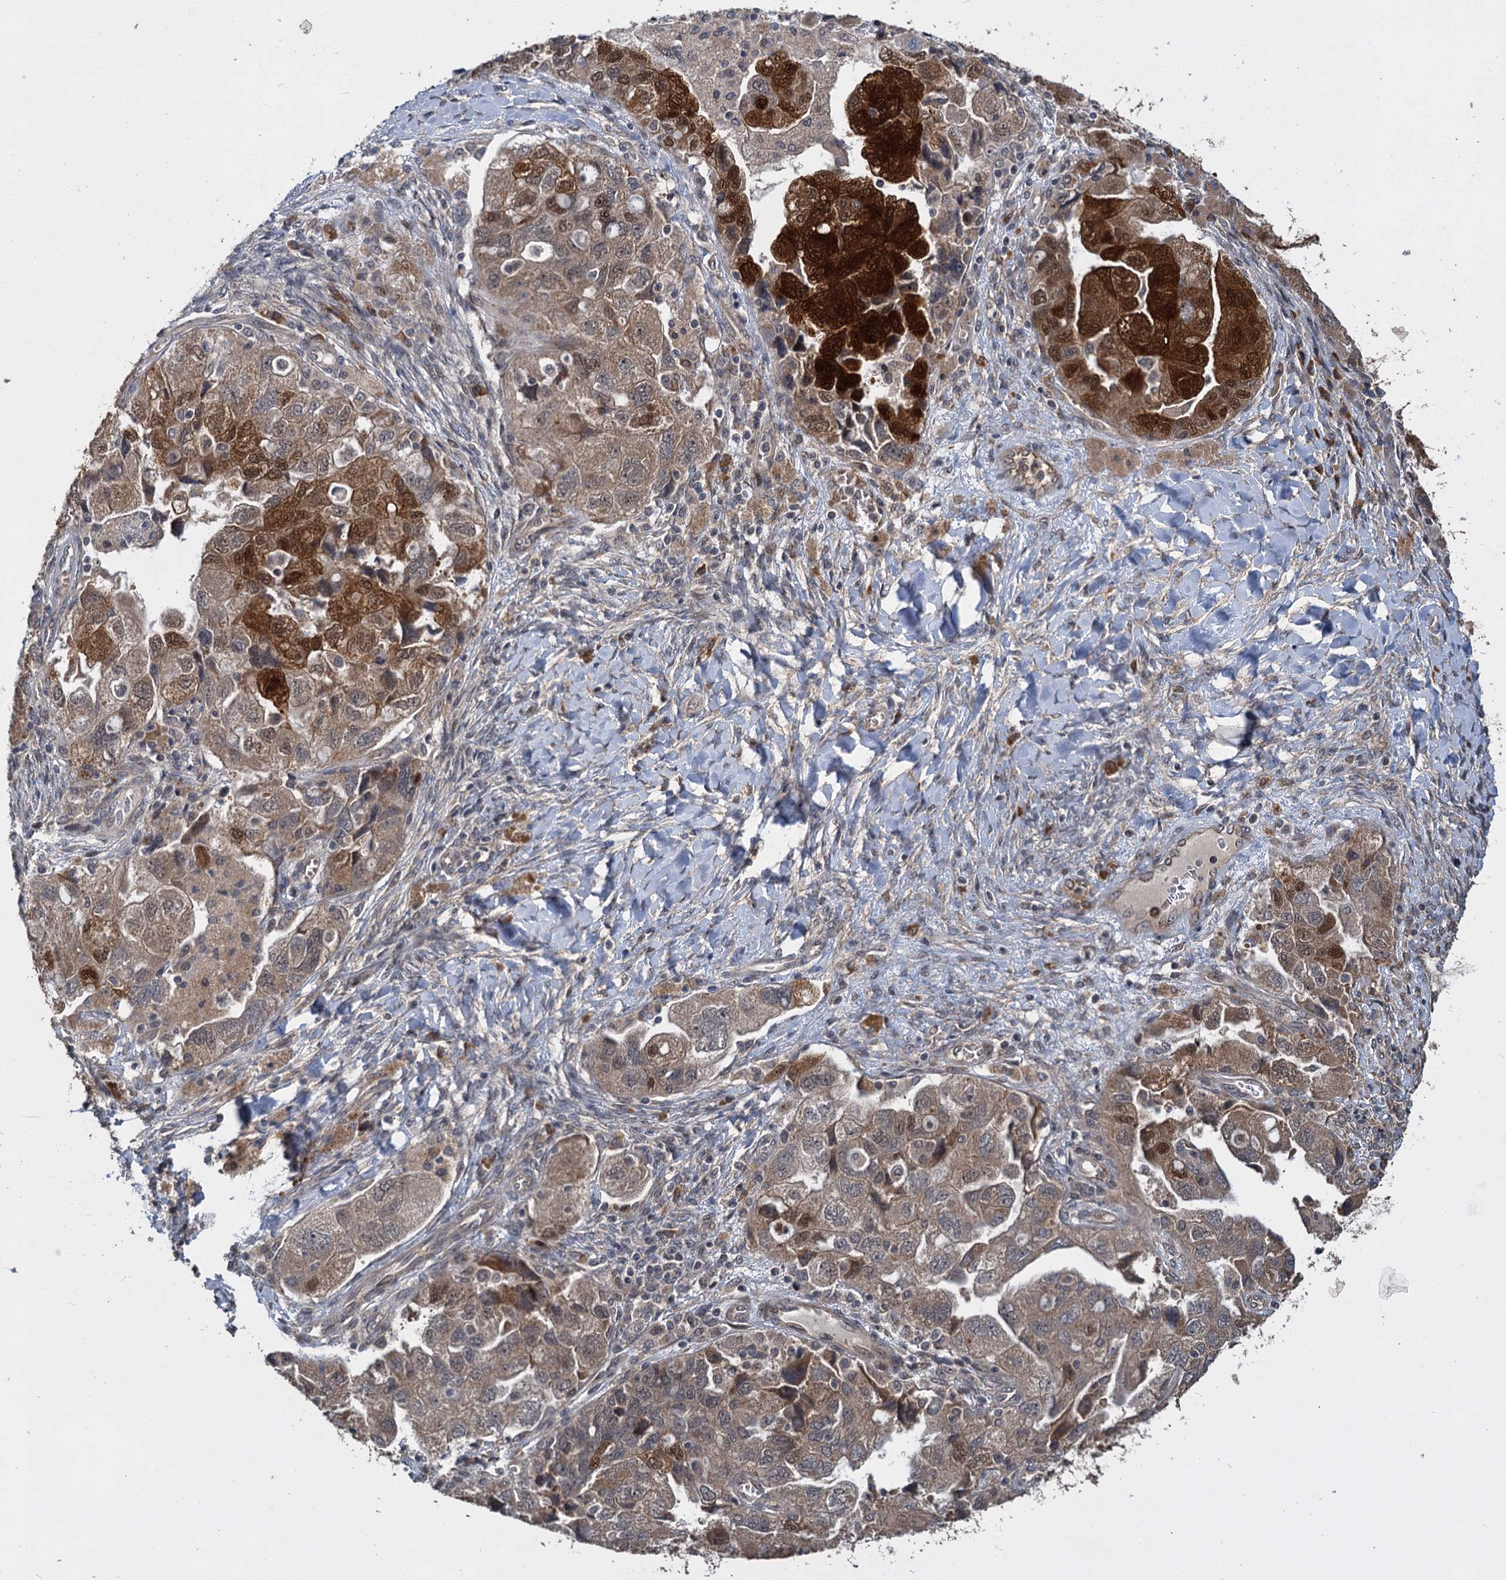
{"staining": {"intensity": "strong", "quantity": "25%-75%", "location": "cytoplasmic/membranous,nuclear"}, "tissue": "ovarian cancer", "cell_type": "Tumor cells", "image_type": "cancer", "snomed": [{"axis": "morphology", "description": "Carcinoma, NOS"}, {"axis": "morphology", "description": "Cystadenocarcinoma, serous, NOS"}, {"axis": "topography", "description": "Ovary"}], "caption": "IHC (DAB (3,3'-diaminobenzidine)) staining of ovarian cancer exhibits strong cytoplasmic/membranous and nuclear protein expression in approximately 25%-75% of tumor cells.", "gene": "KANSL2", "patient": {"sex": "female", "age": 69}}